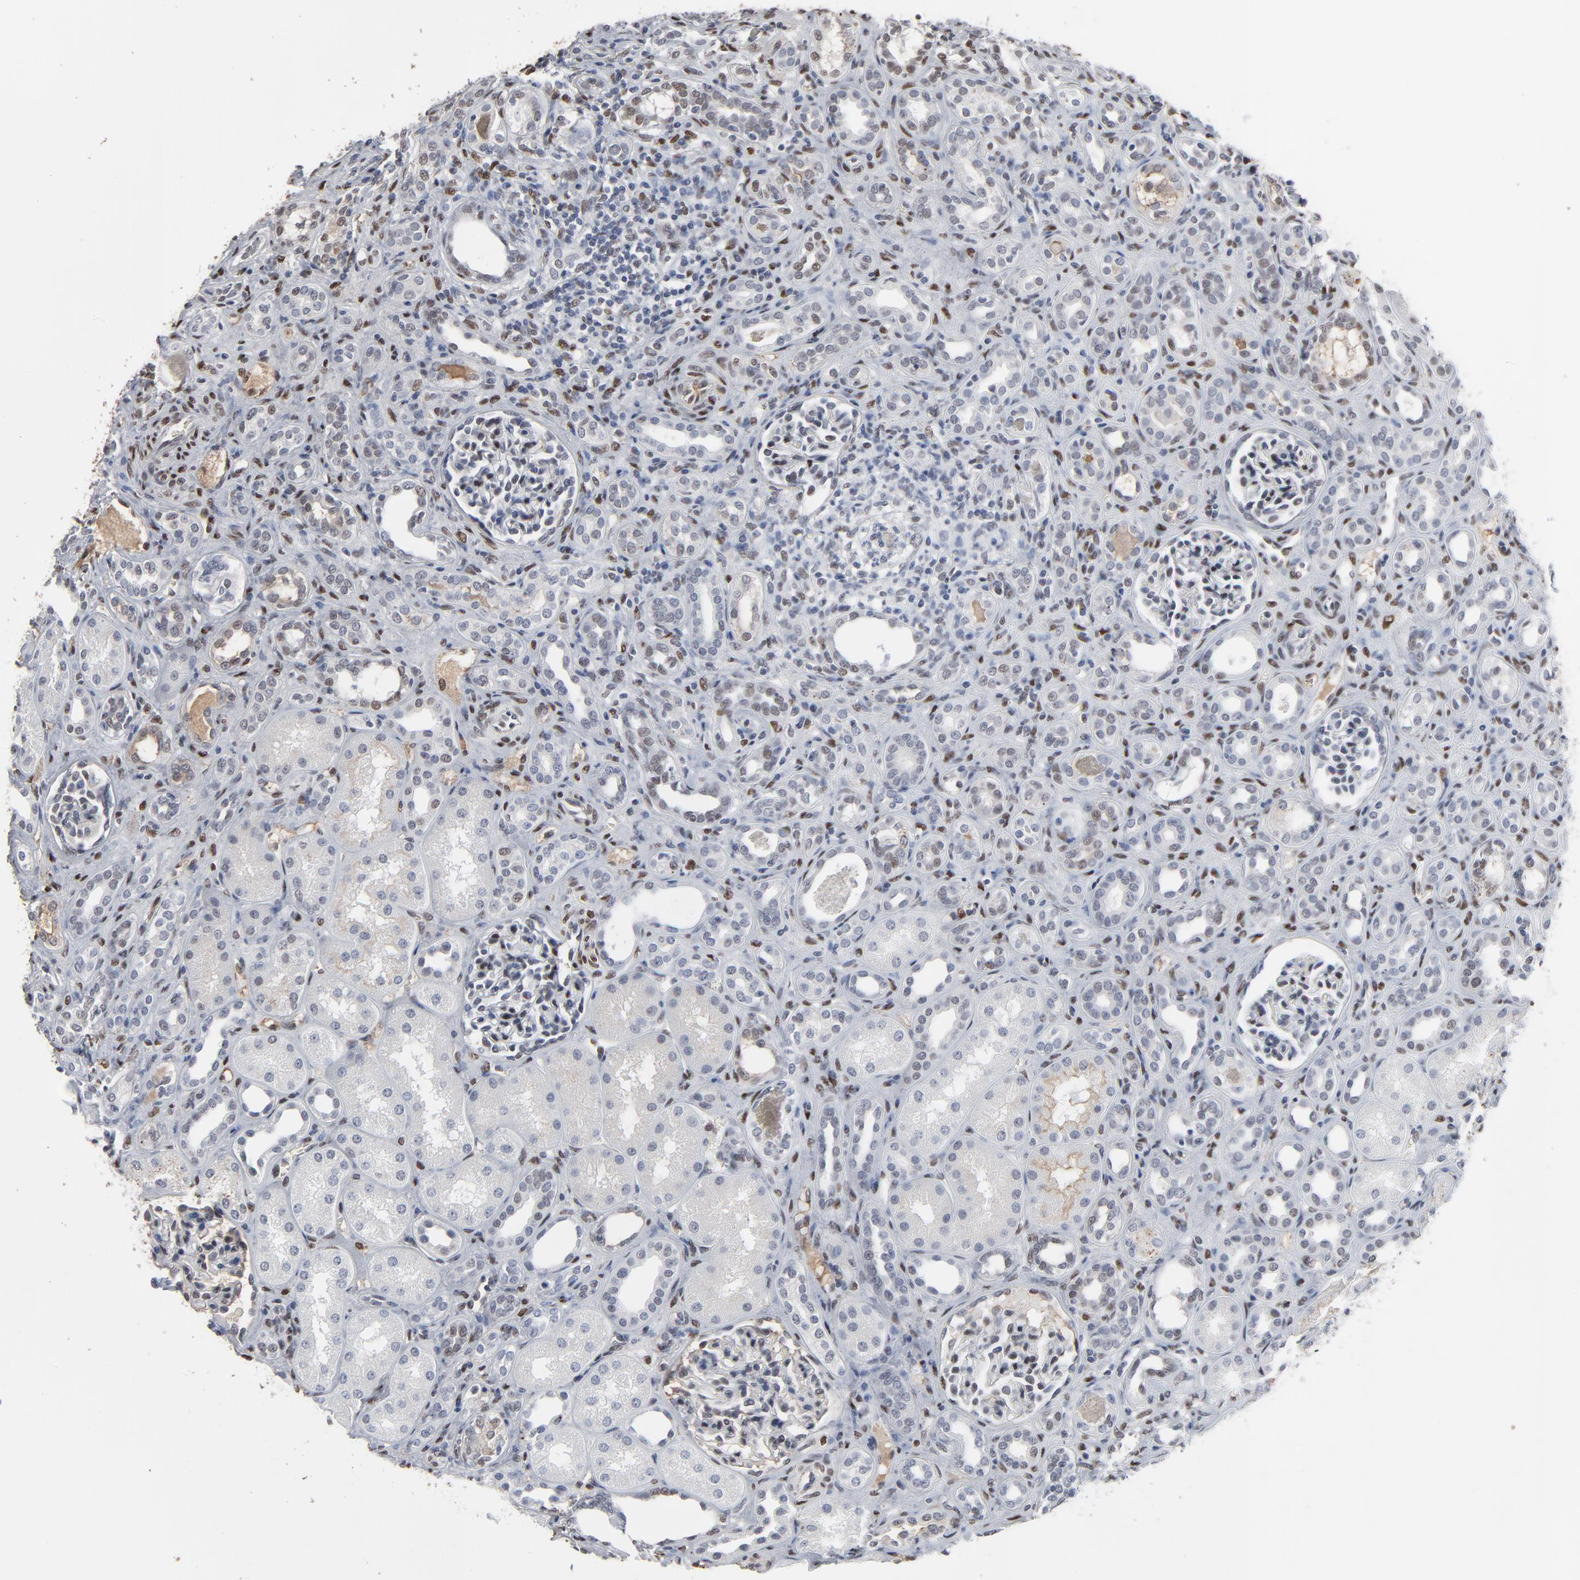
{"staining": {"intensity": "weak", "quantity": "<25%", "location": "nuclear"}, "tissue": "kidney", "cell_type": "Cells in glomeruli", "image_type": "normal", "snomed": [{"axis": "morphology", "description": "Normal tissue, NOS"}, {"axis": "topography", "description": "Kidney"}], "caption": "Immunohistochemical staining of benign human kidney reveals no significant positivity in cells in glomeruli.", "gene": "ATF7", "patient": {"sex": "male", "age": 7}}